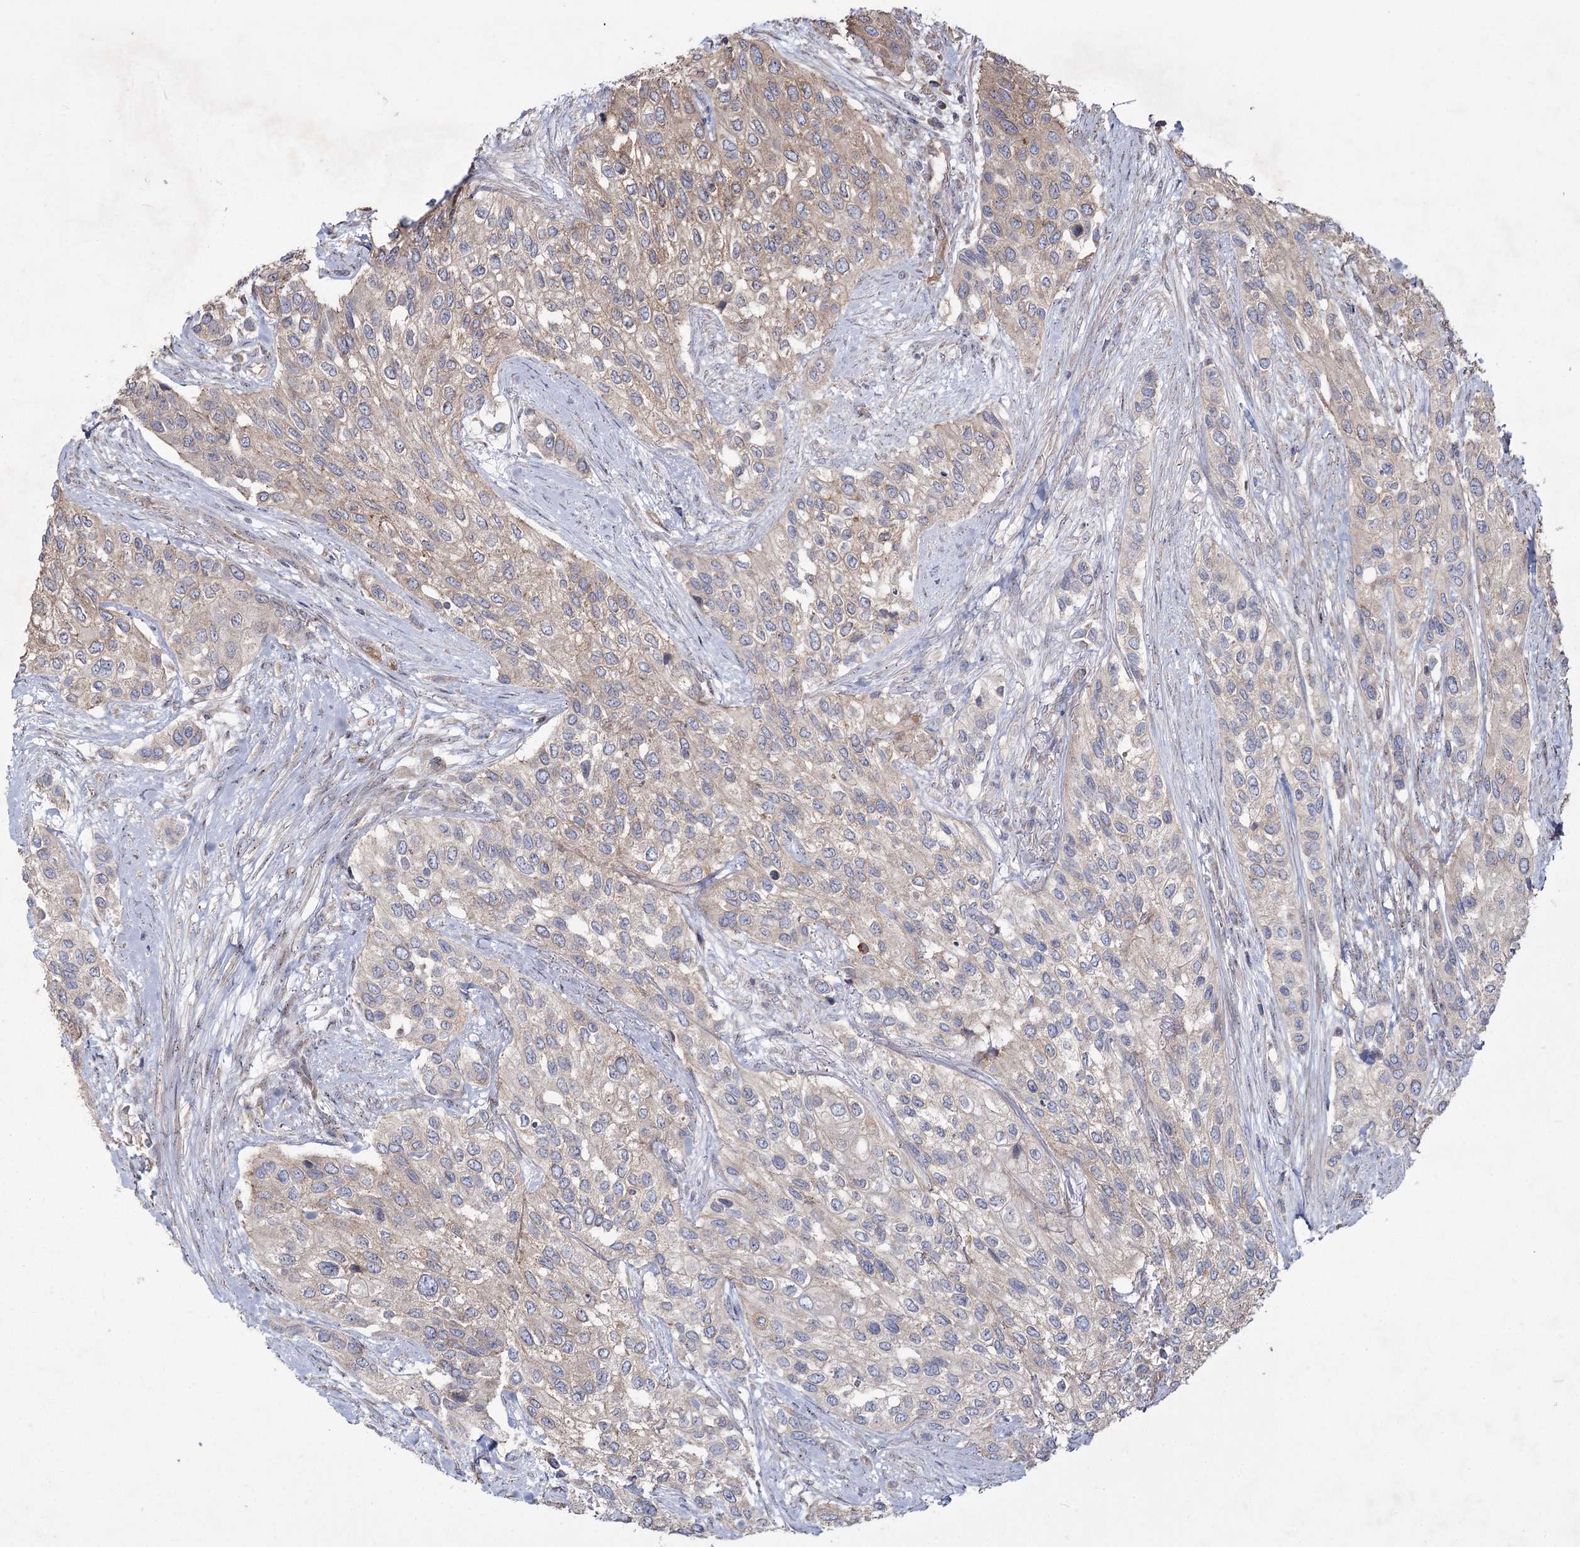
{"staining": {"intensity": "weak", "quantity": "<25%", "location": "cytoplasmic/membranous"}, "tissue": "urothelial cancer", "cell_type": "Tumor cells", "image_type": "cancer", "snomed": [{"axis": "morphology", "description": "Normal tissue, NOS"}, {"axis": "morphology", "description": "Urothelial carcinoma, High grade"}, {"axis": "topography", "description": "Vascular tissue"}, {"axis": "topography", "description": "Urinary bladder"}], "caption": "Immunohistochemistry of human urothelial cancer reveals no expression in tumor cells.", "gene": "SH3TC1", "patient": {"sex": "female", "age": 56}}